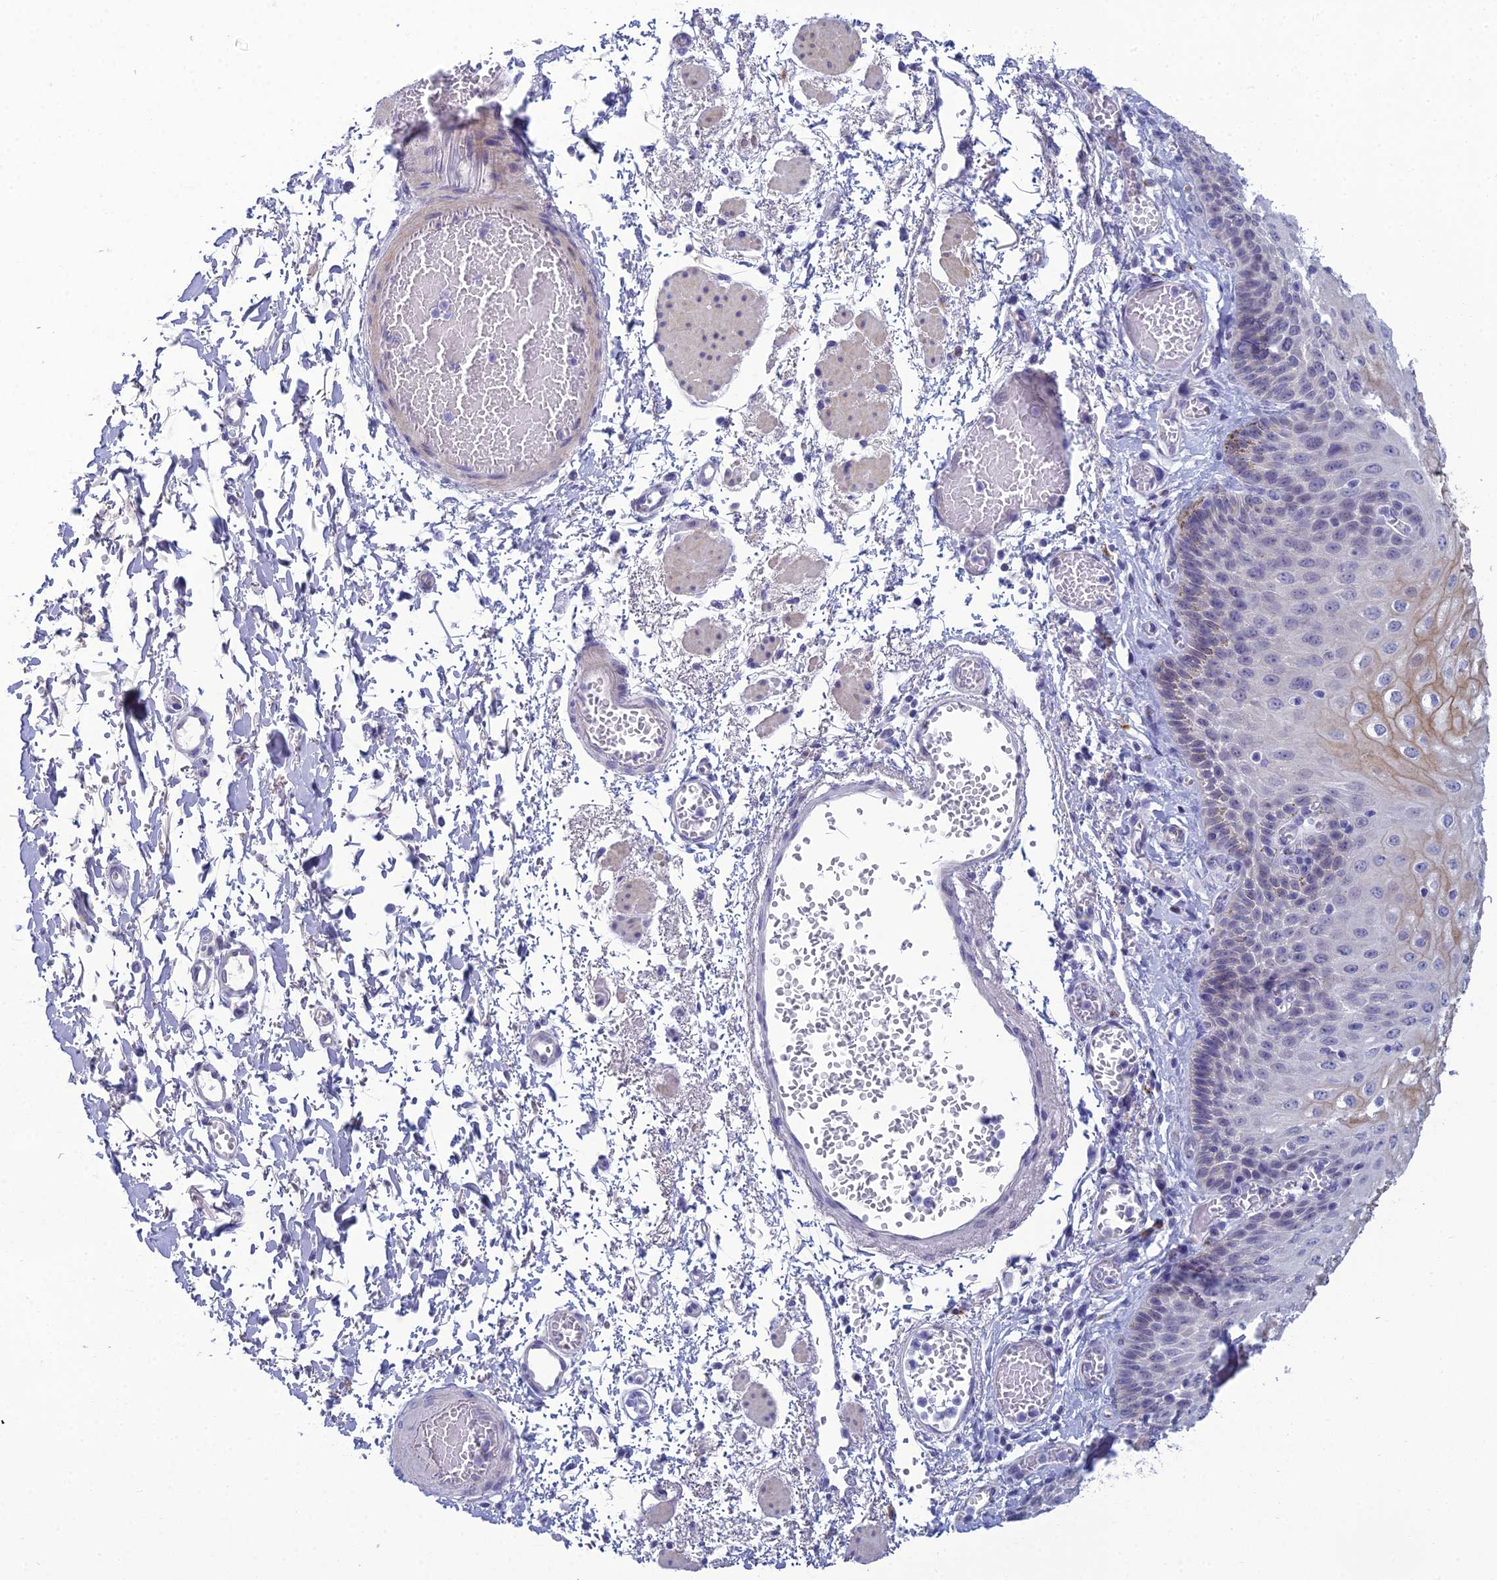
{"staining": {"intensity": "moderate", "quantity": "<25%", "location": "cytoplasmic/membranous"}, "tissue": "esophagus", "cell_type": "Squamous epithelial cells", "image_type": "normal", "snomed": [{"axis": "morphology", "description": "Normal tissue, NOS"}, {"axis": "topography", "description": "Esophagus"}], "caption": "Normal esophagus exhibits moderate cytoplasmic/membranous positivity in about <25% of squamous epithelial cells.", "gene": "MUC13", "patient": {"sex": "male", "age": 81}}